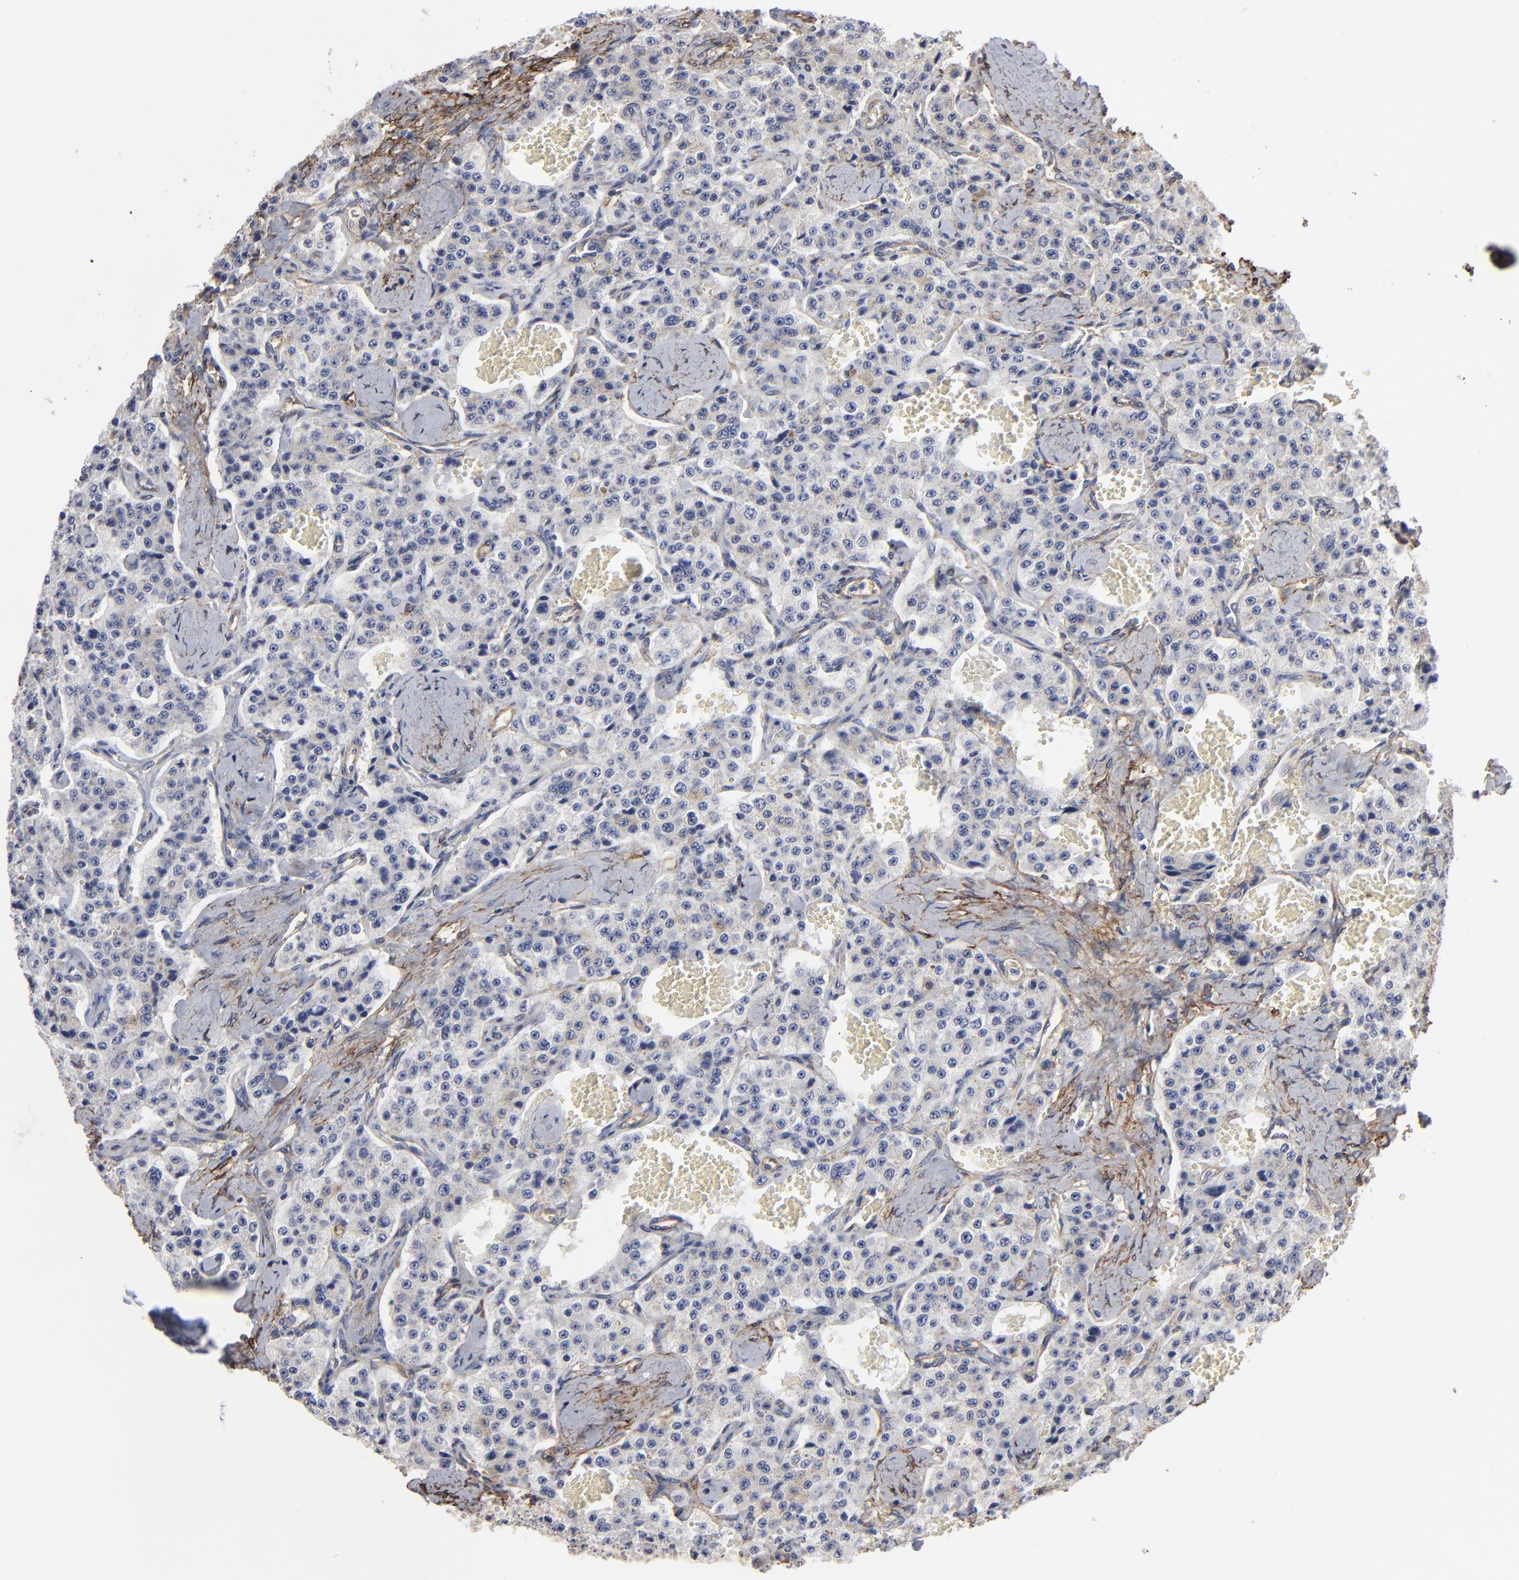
{"staining": {"intensity": "negative", "quantity": "none", "location": "none"}, "tissue": "carcinoid", "cell_type": "Tumor cells", "image_type": "cancer", "snomed": [{"axis": "morphology", "description": "Carcinoid, malignant, NOS"}, {"axis": "topography", "description": "Small intestine"}], "caption": "This is an immunohistochemistry (IHC) micrograph of human carcinoid. There is no staining in tumor cells.", "gene": "CILP", "patient": {"sex": "male", "age": 52}}